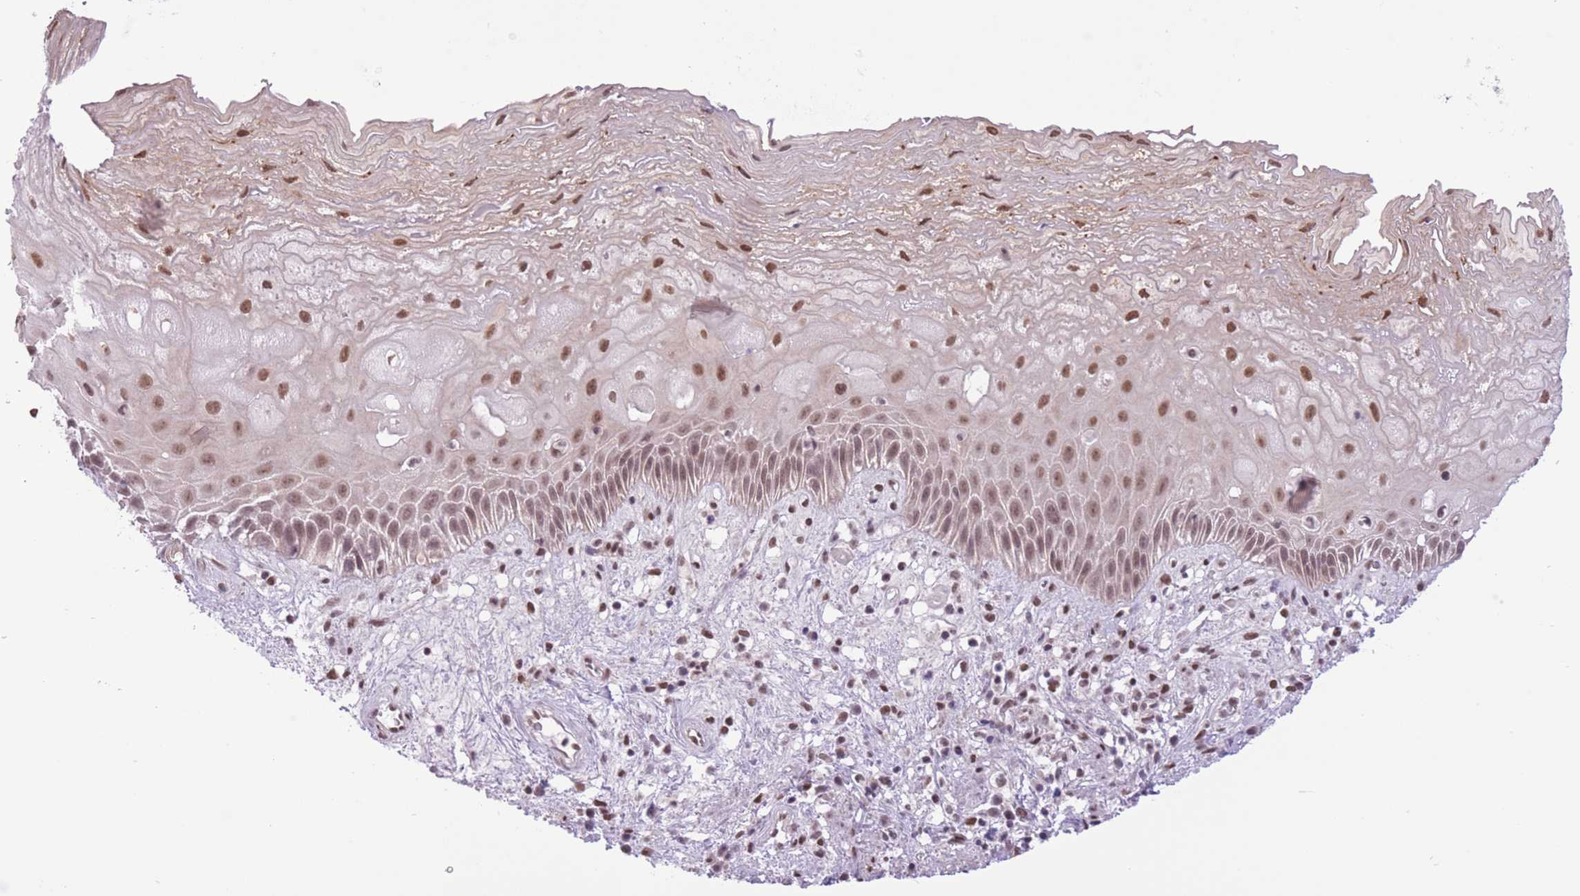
{"staining": {"intensity": "moderate", "quantity": ">75%", "location": "nuclear"}, "tissue": "esophagus", "cell_type": "Squamous epithelial cells", "image_type": "normal", "snomed": [{"axis": "morphology", "description": "Normal tissue, NOS"}, {"axis": "topography", "description": "Esophagus"}], "caption": "The photomicrograph displays a brown stain indicating the presence of a protein in the nuclear of squamous epithelial cells in esophagus. The staining was performed using DAB to visualize the protein expression in brown, while the nuclei were stained in blue with hematoxylin (Magnification: 20x).", "gene": "ZBED5", "patient": {"sex": "male", "age": 60}}